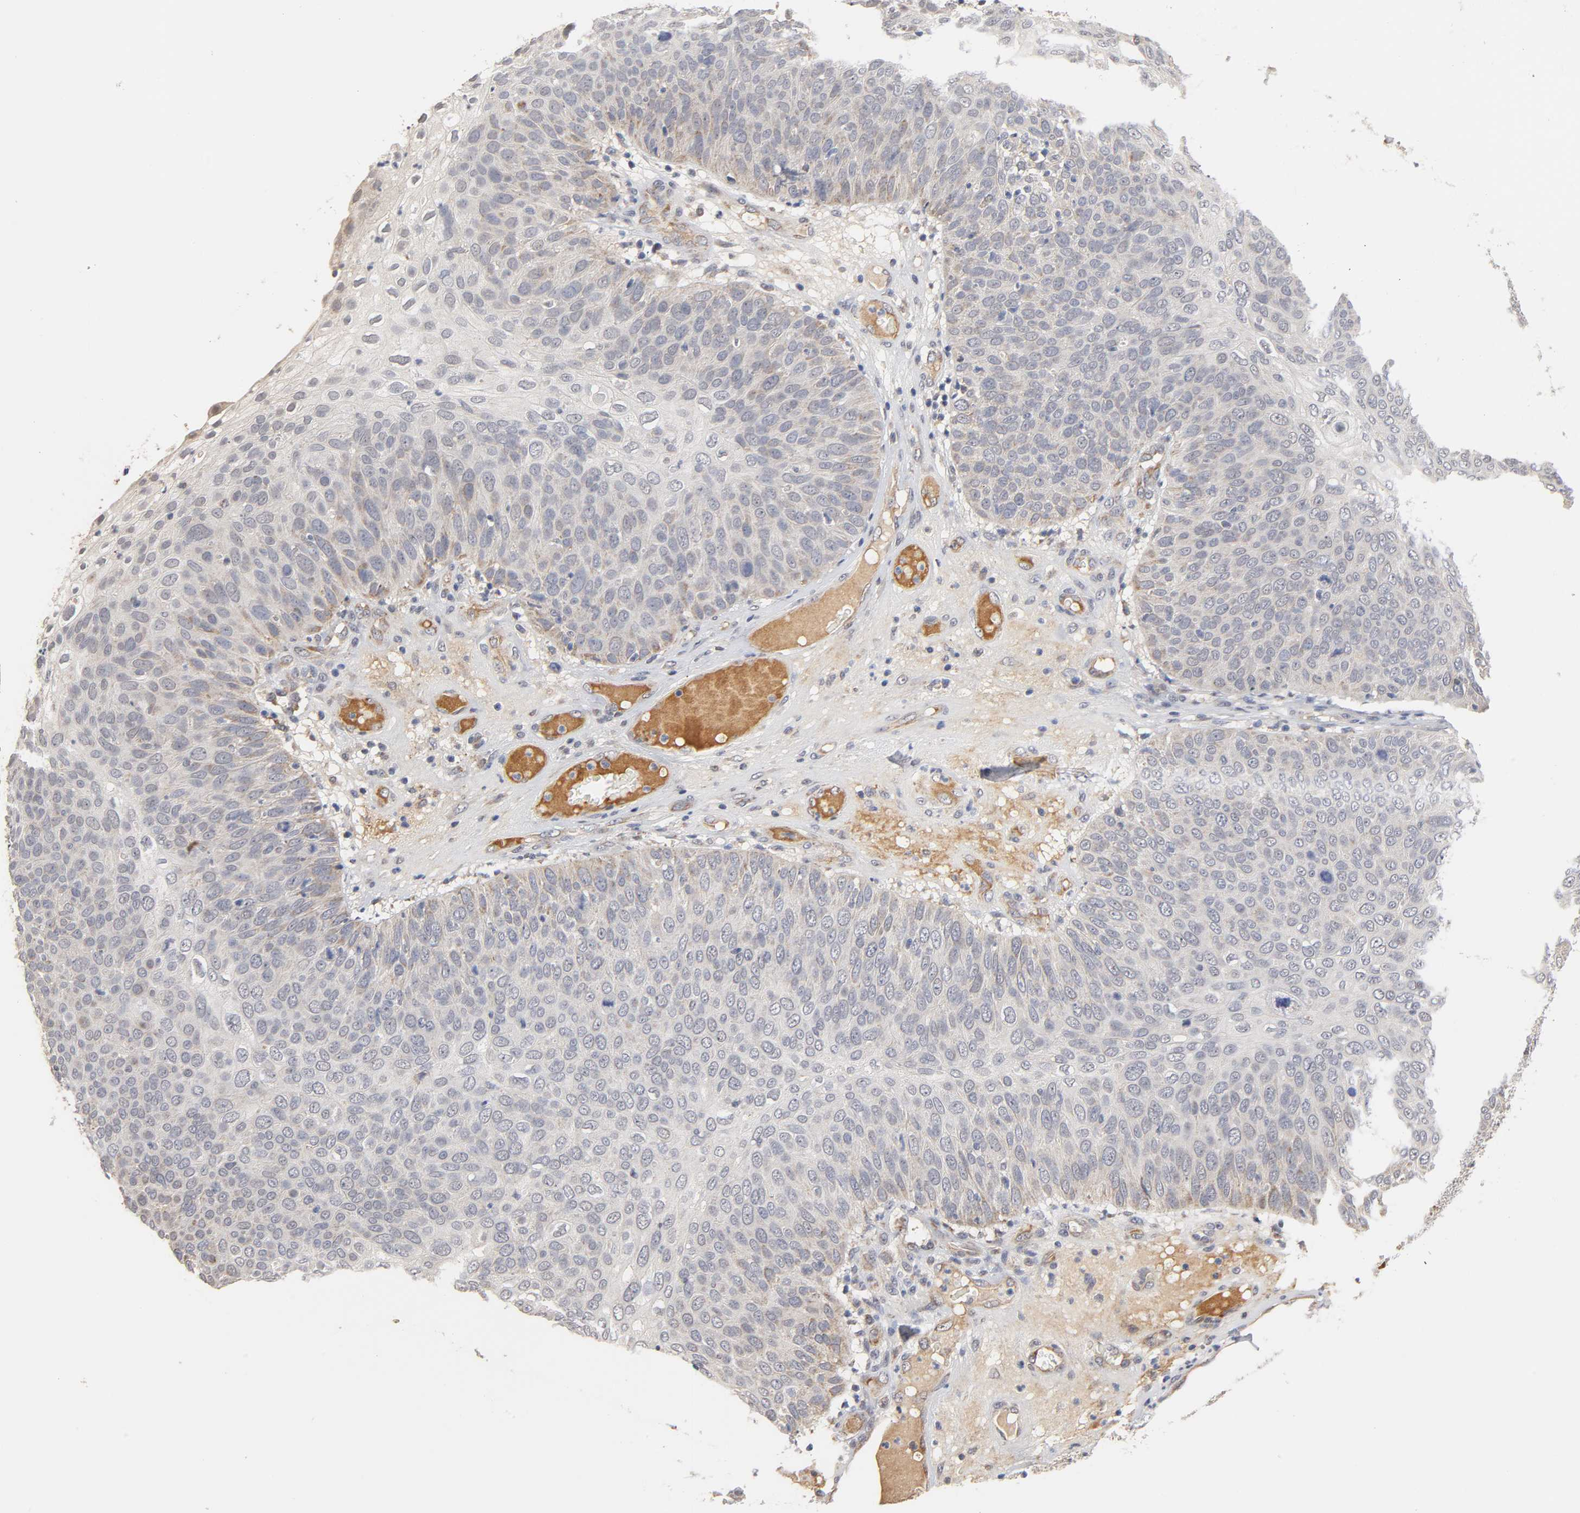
{"staining": {"intensity": "moderate", "quantity": "<25%", "location": "cytoplasmic/membranous"}, "tissue": "skin cancer", "cell_type": "Tumor cells", "image_type": "cancer", "snomed": [{"axis": "morphology", "description": "Squamous cell carcinoma, NOS"}, {"axis": "topography", "description": "Skin"}], "caption": "Squamous cell carcinoma (skin) tissue demonstrates moderate cytoplasmic/membranous positivity in about <25% of tumor cells, visualized by immunohistochemistry.", "gene": "GSTZ1", "patient": {"sex": "male", "age": 87}}